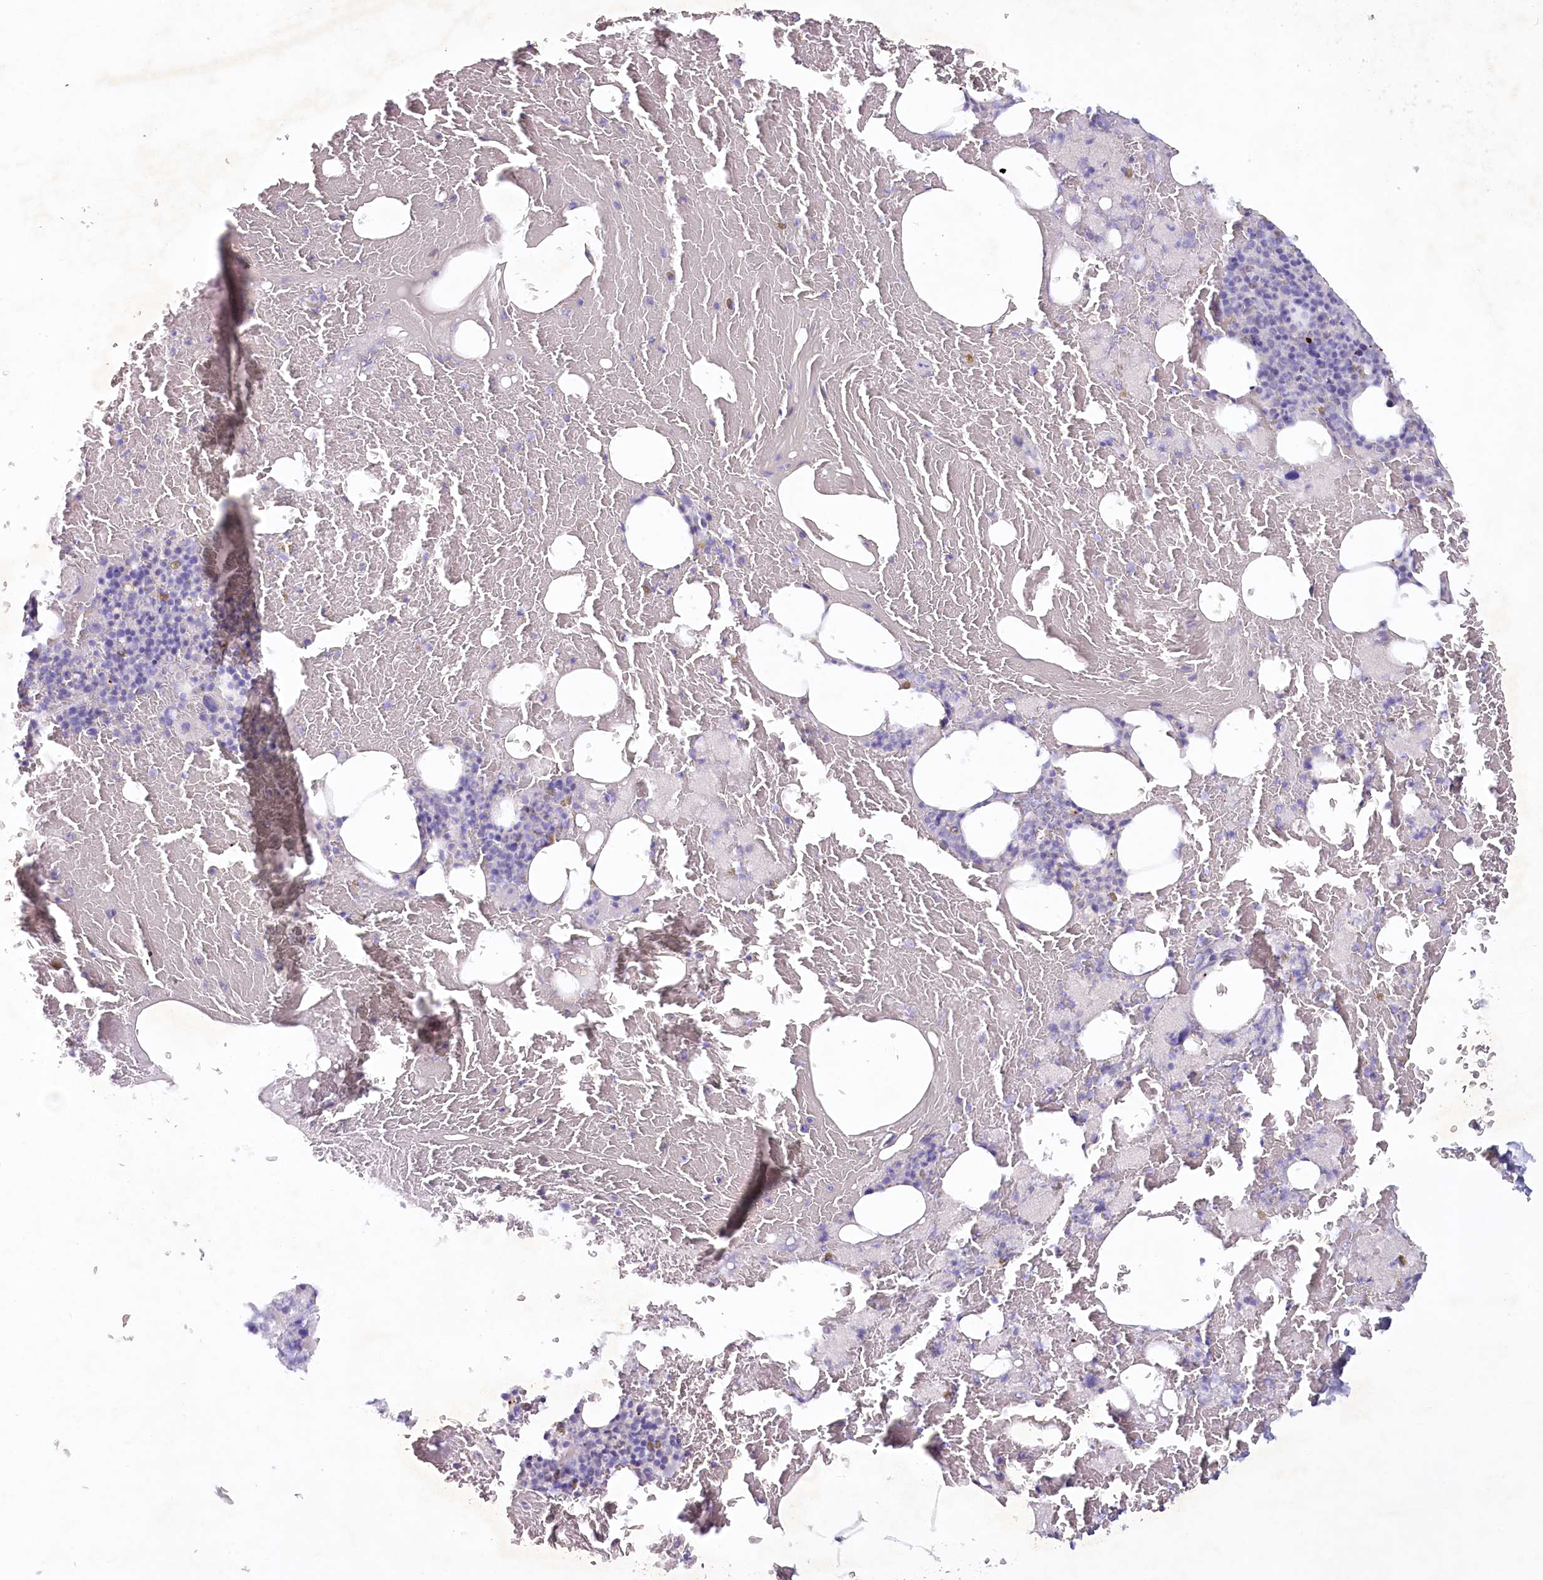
{"staining": {"intensity": "negative", "quantity": "none", "location": "none"}, "tissue": "bone marrow", "cell_type": "Hematopoietic cells", "image_type": "normal", "snomed": [{"axis": "morphology", "description": "Normal tissue, NOS"}, {"axis": "topography", "description": "Bone marrow"}], "caption": "This is an immunohistochemistry (IHC) photomicrograph of normal bone marrow. There is no expression in hematopoietic cells.", "gene": "PSAPL1", "patient": {"sex": "male", "age": 79}}